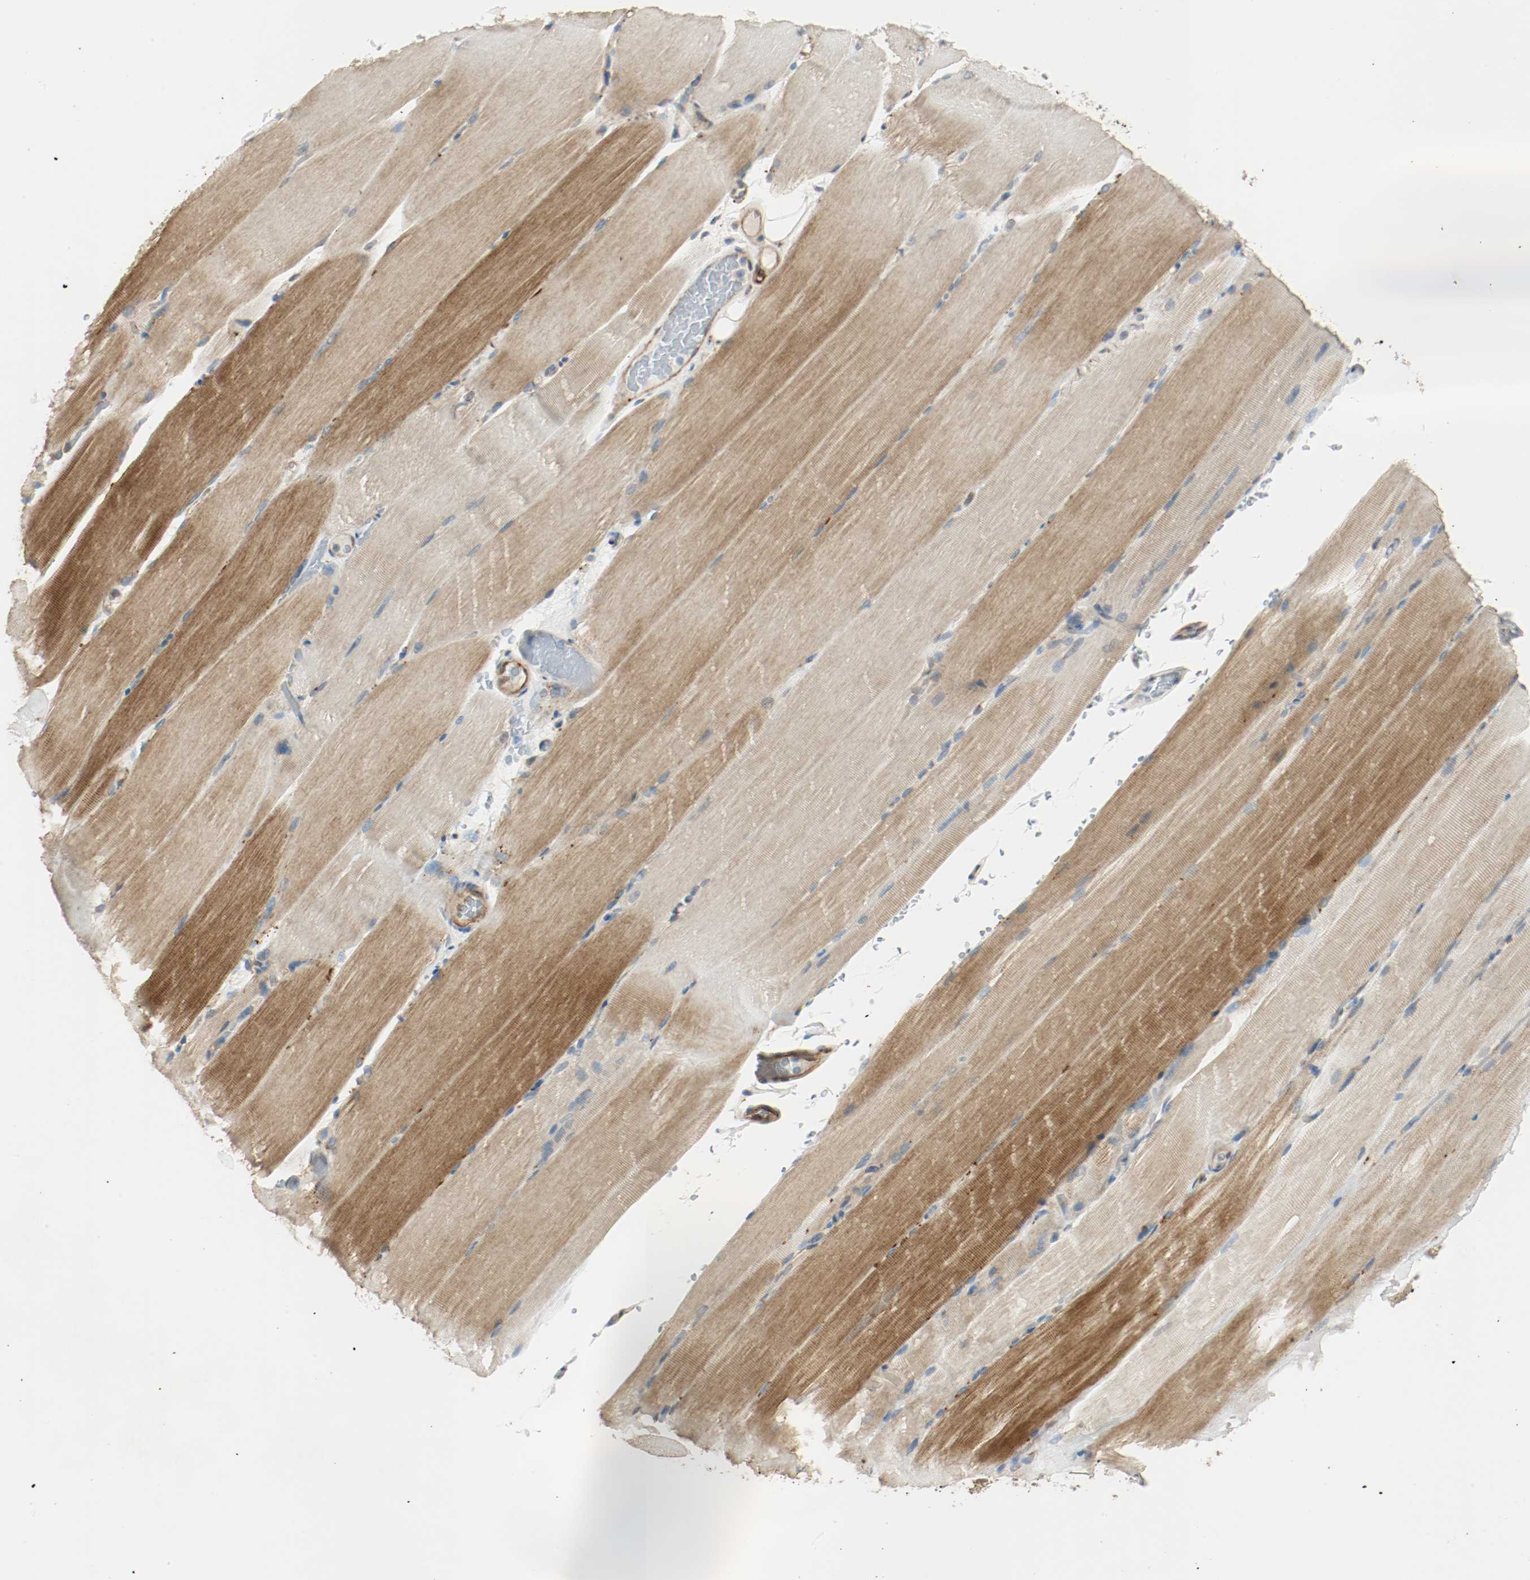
{"staining": {"intensity": "strong", "quantity": ">75%", "location": "cytoplasmic/membranous"}, "tissue": "skeletal muscle", "cell_type": "Myocytes", "image_type": "normal", "snomed": [{"axis": "morphology", "description": "Normal tissue, NOS"}, {"axis": "topography", "description": "Skeletal muscle"}, {"axis": "topography", "description": "Parathyroid gland"}], "caption": "Immunohistochemistry (IHC) (DAB) staining of unremarkable human skeletal muscle exhibits strong cytoplasmic/membranous protein expression in approximately >75% of myocytes.", "gene": "PLCG1", "patient": {"sex": "female", "age": 37}}